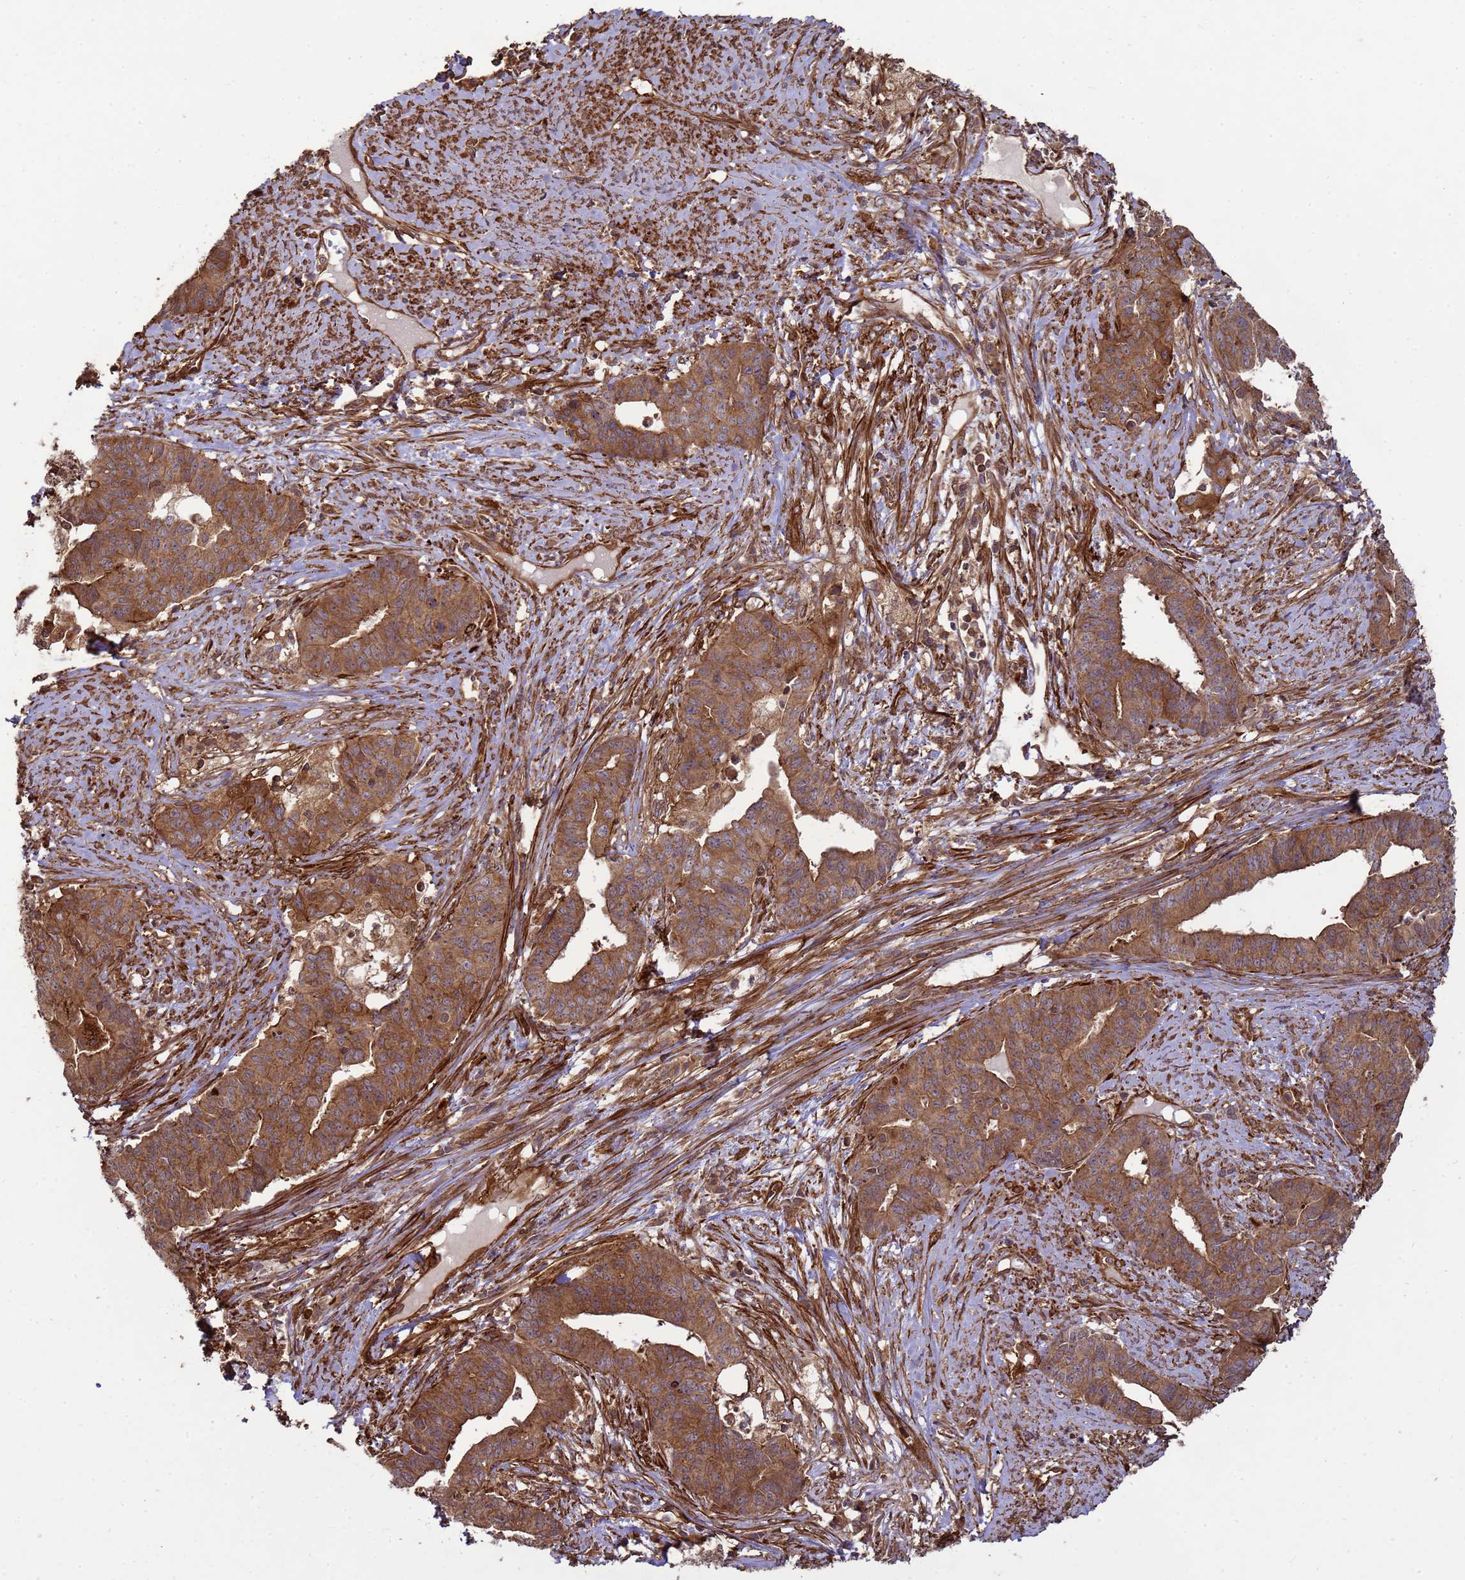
{"staining": {"intensity": "strong", "quantity": ">75%", "location": "cytoplasmic/membranous"}, "tissue": "endometrial cancer", "cell_type": "Tumor cells", "image_type": "cancer", "snomed": [{"axis": "morphology", "description": "Adenocarcinoma, NOS"}, {"axis": "topography", "description": "Endometrium"}], "caption": "Human adenocarcinoma (endometrial) stained for a protein (brown) reveals strong cytoplasmic/membranous positive positivity in about >75% of tumor cells.", "gene": "CNOT1", "patient": {"sex": "female", "age": 59}}